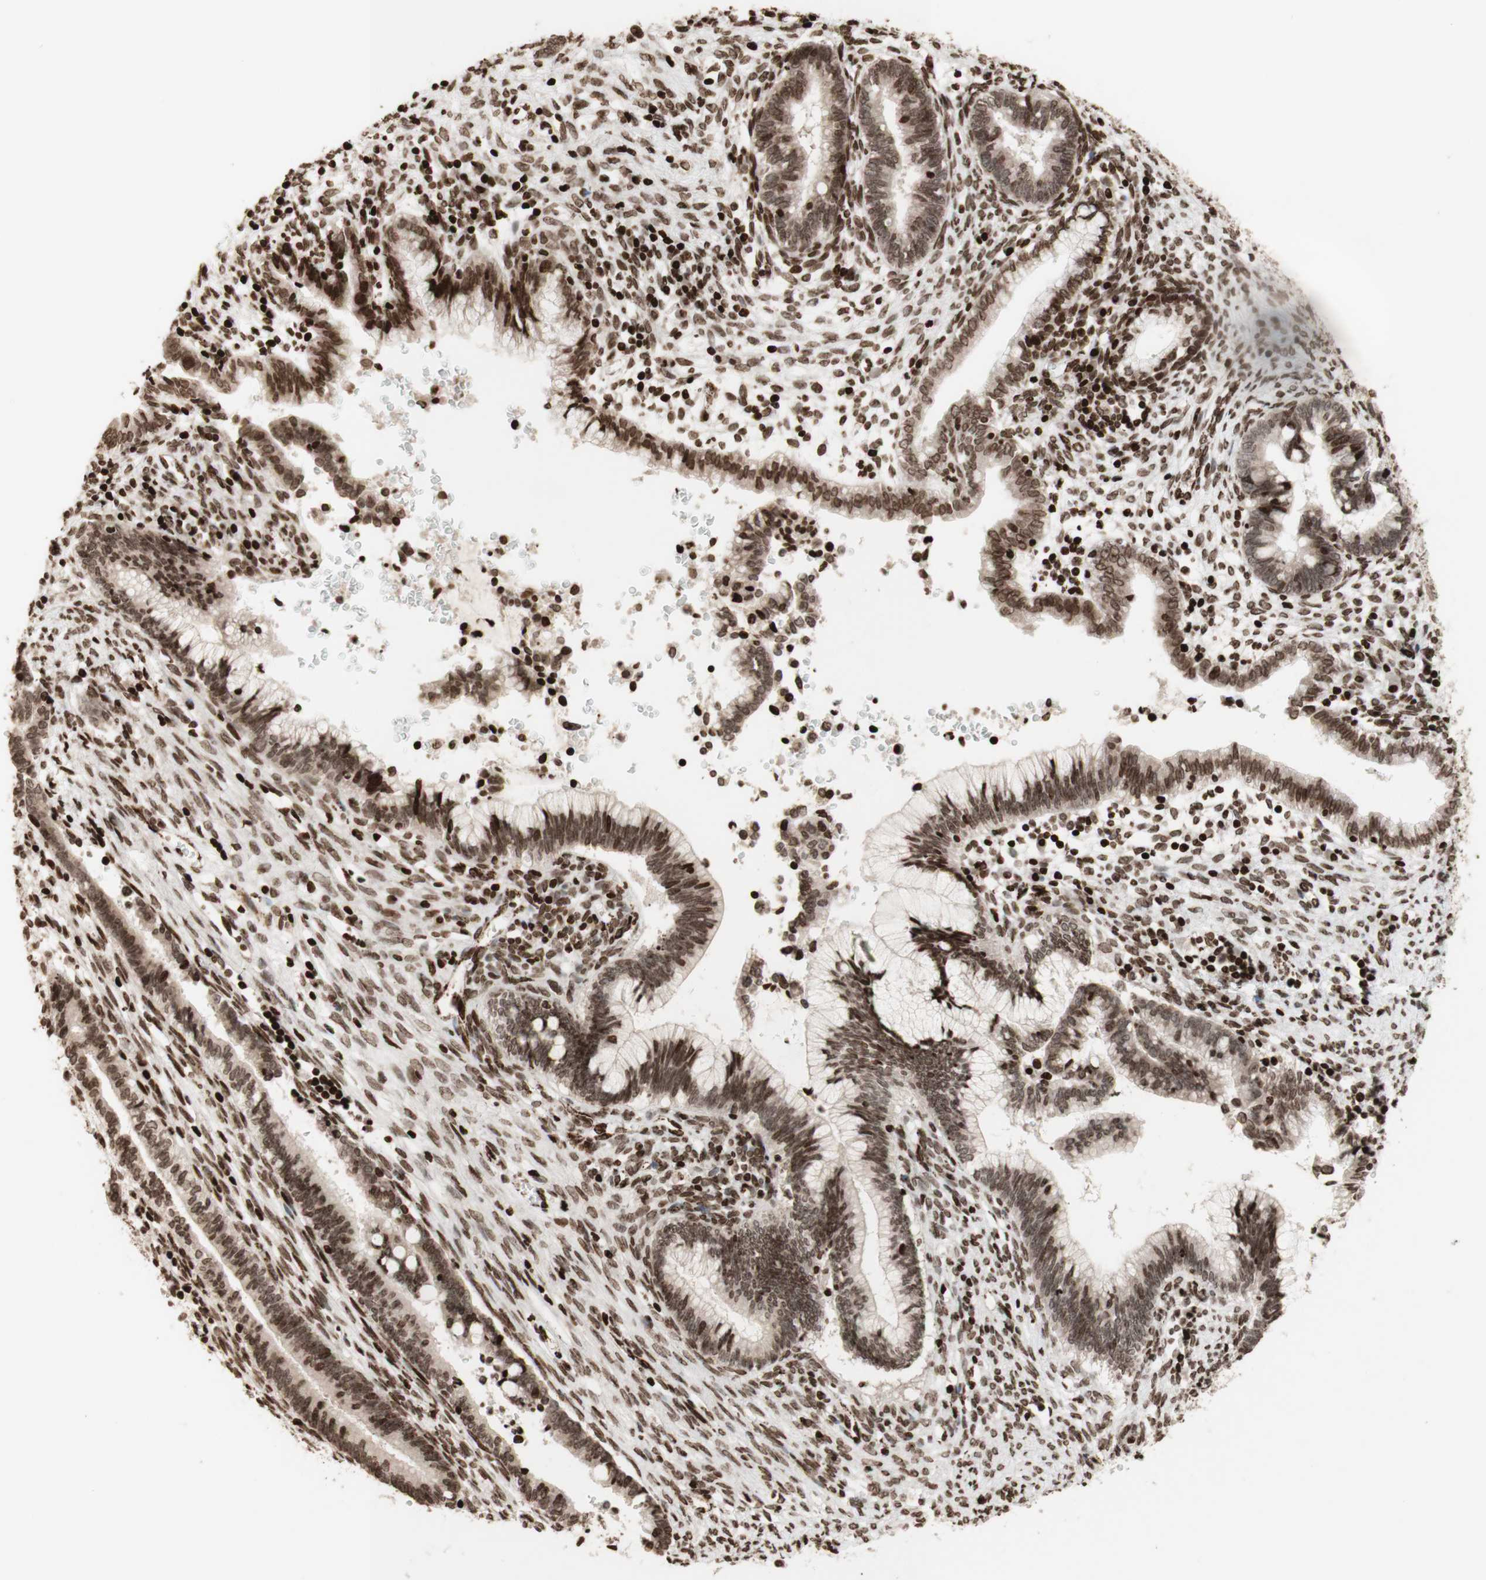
{"staining": {"intensity": "strong", "quantity": ">75%", "location": "nuclear"}, "tissue": "cervical cancer", "cell_type": "Tumor cells", "image_type": "cancer", "snomed": [{"axis": "morphology", "description": "Adenocarcinoma, NOS"}, {"axis": "topography", "description": "Cervix"}], "caption": "Cervical cancer (adenocarcinoma) tissue demonstrates strong nuclear staining in approximately >75% of tumor cells", "gene": "NCAPD2", "patient": {"sex": "female", "age": 44}}